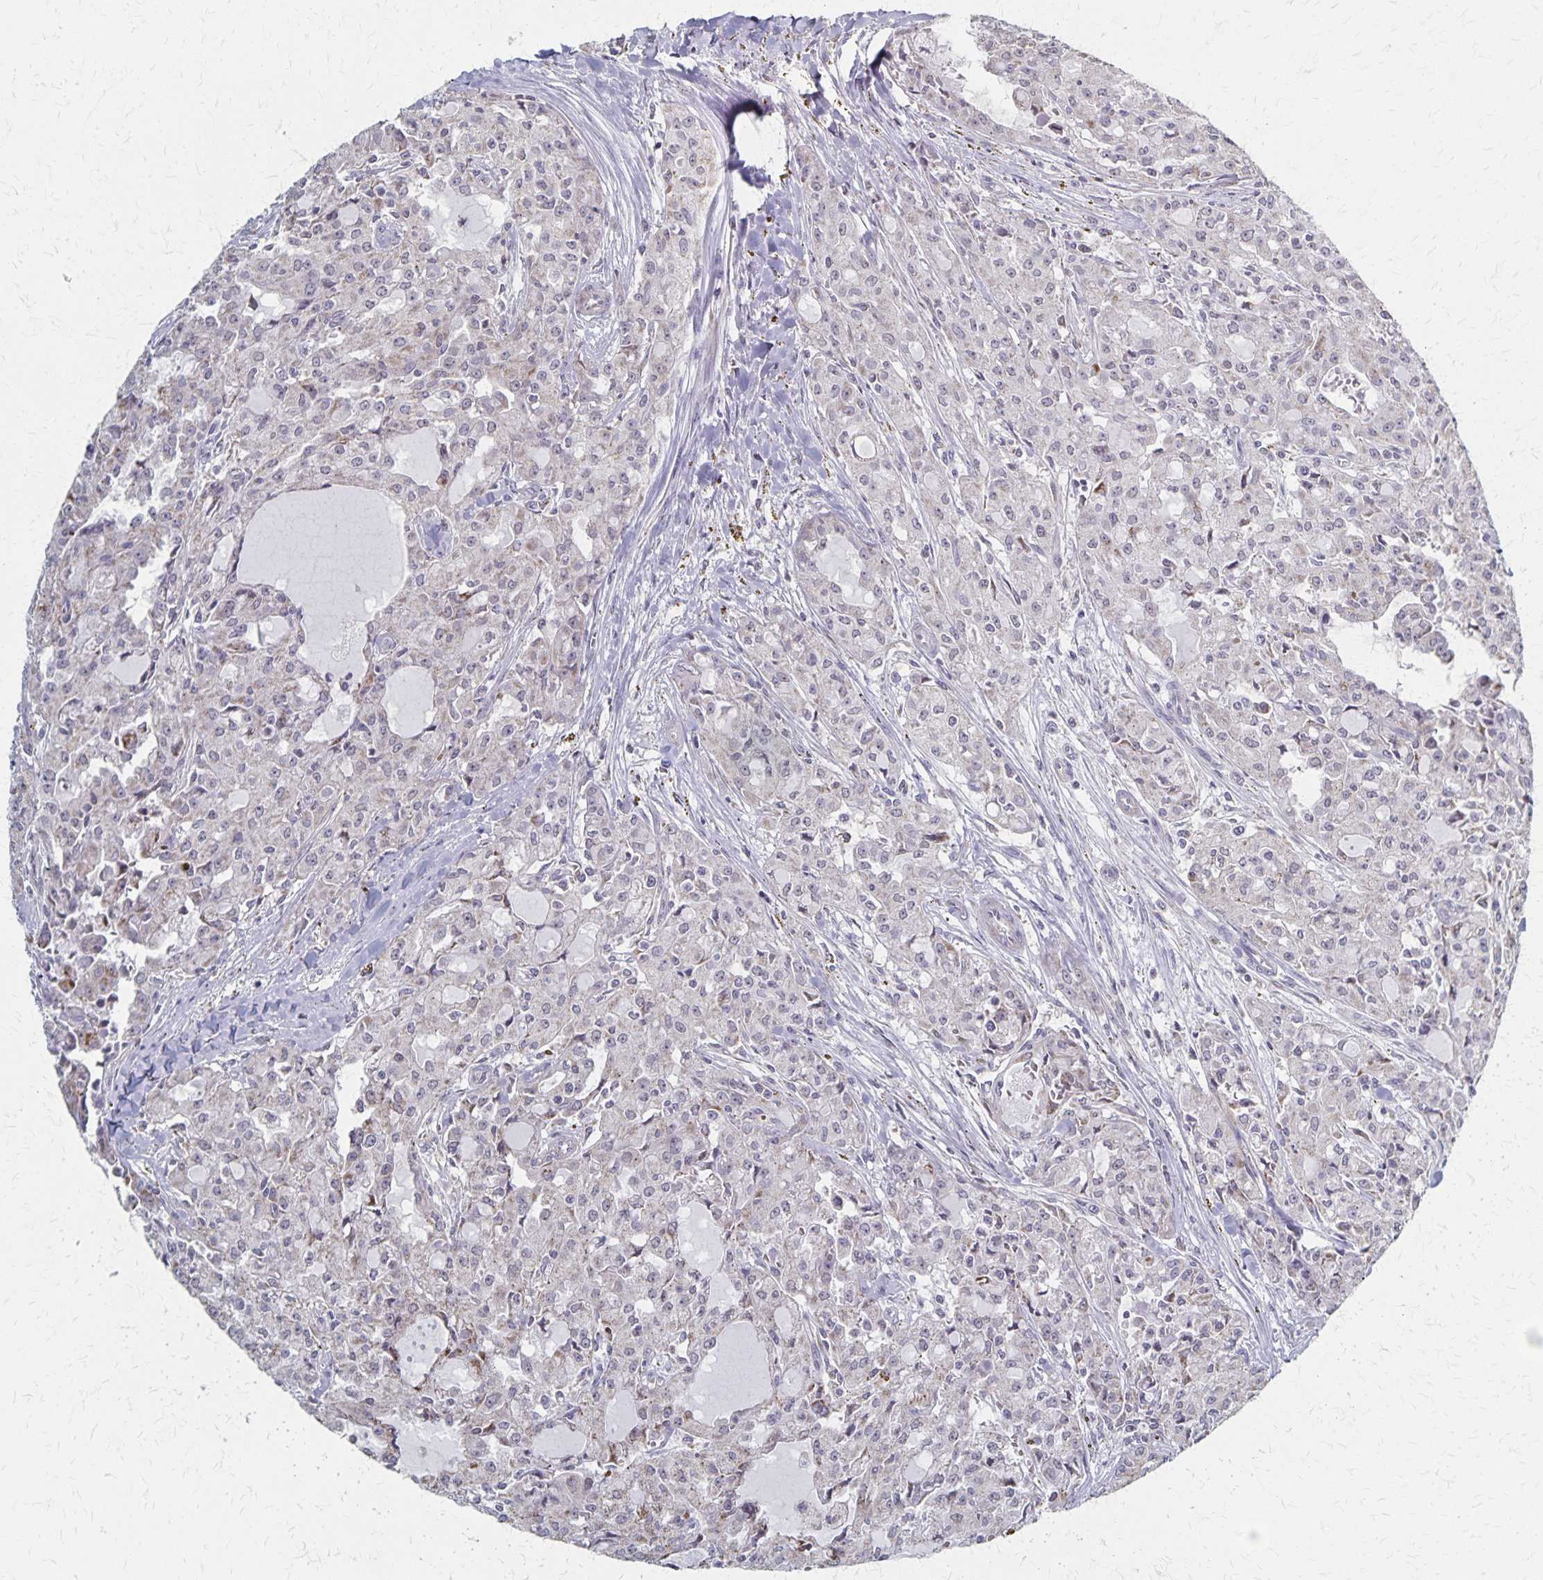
{"staining": {"intensity": "weak", "quantity": "<25%", "location": "cytoplasmic/membranous"}, "tissue": "head and neck cancer", "cell_type": "Tumor cells", "image_type": "cancer", "snomed": [{"axis": "morphology", "description": "Adenocarcinoma, NOS"}, {"axis": "topography", "description": "Head-Neck"}], "caption": "Photomicrograph shows no significant protein expression in tumor cells of head and neck cancer (adenocarcinoma).", "gene": "DYRK4", "patient": {"sex": "male", "age": 64}}